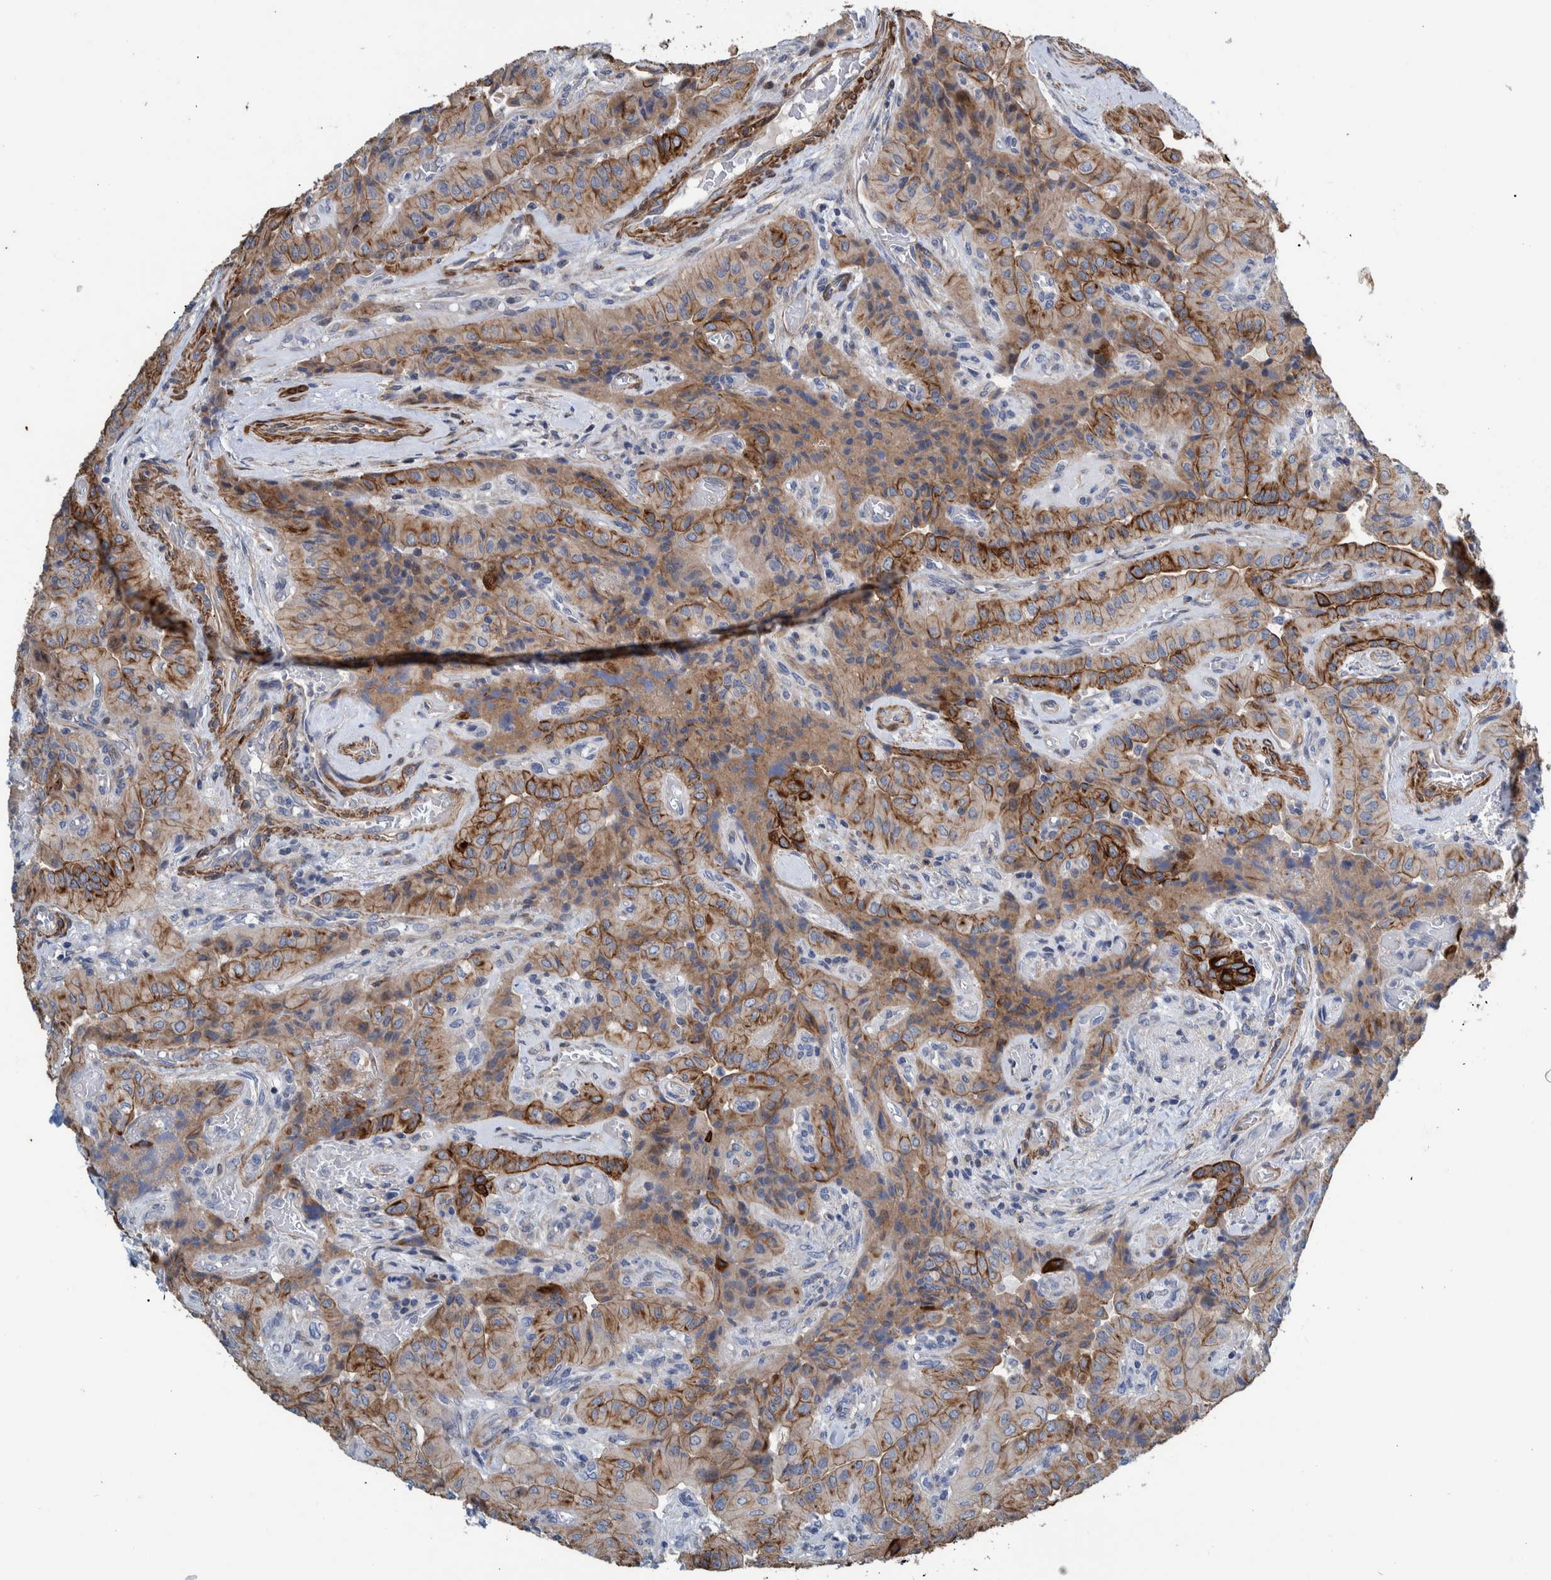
{"staining": {"intensity": "strong", "quantity": "25%-75%", "location": "cytoplasmic/membranous"}, "tissue": "thyroid cancer", "cell_type": "Tumor cells", "image_type": "cancer", "snomed": [{"axis": "morphology", "description": "Papillary adenocarcinoma, NOS"}, {"axis": "topography", "description": "Thyroid gland"}], "caption": "Tumor cells display strong cytoplasmic/membranous staining in about 25%-75% of cells in papillary adenocarcinoma (thyroid). (IHC, brightfield microscopy, high magnification).", "gene": "MKS1", "patient": {"sex": "female", "age": 59}}